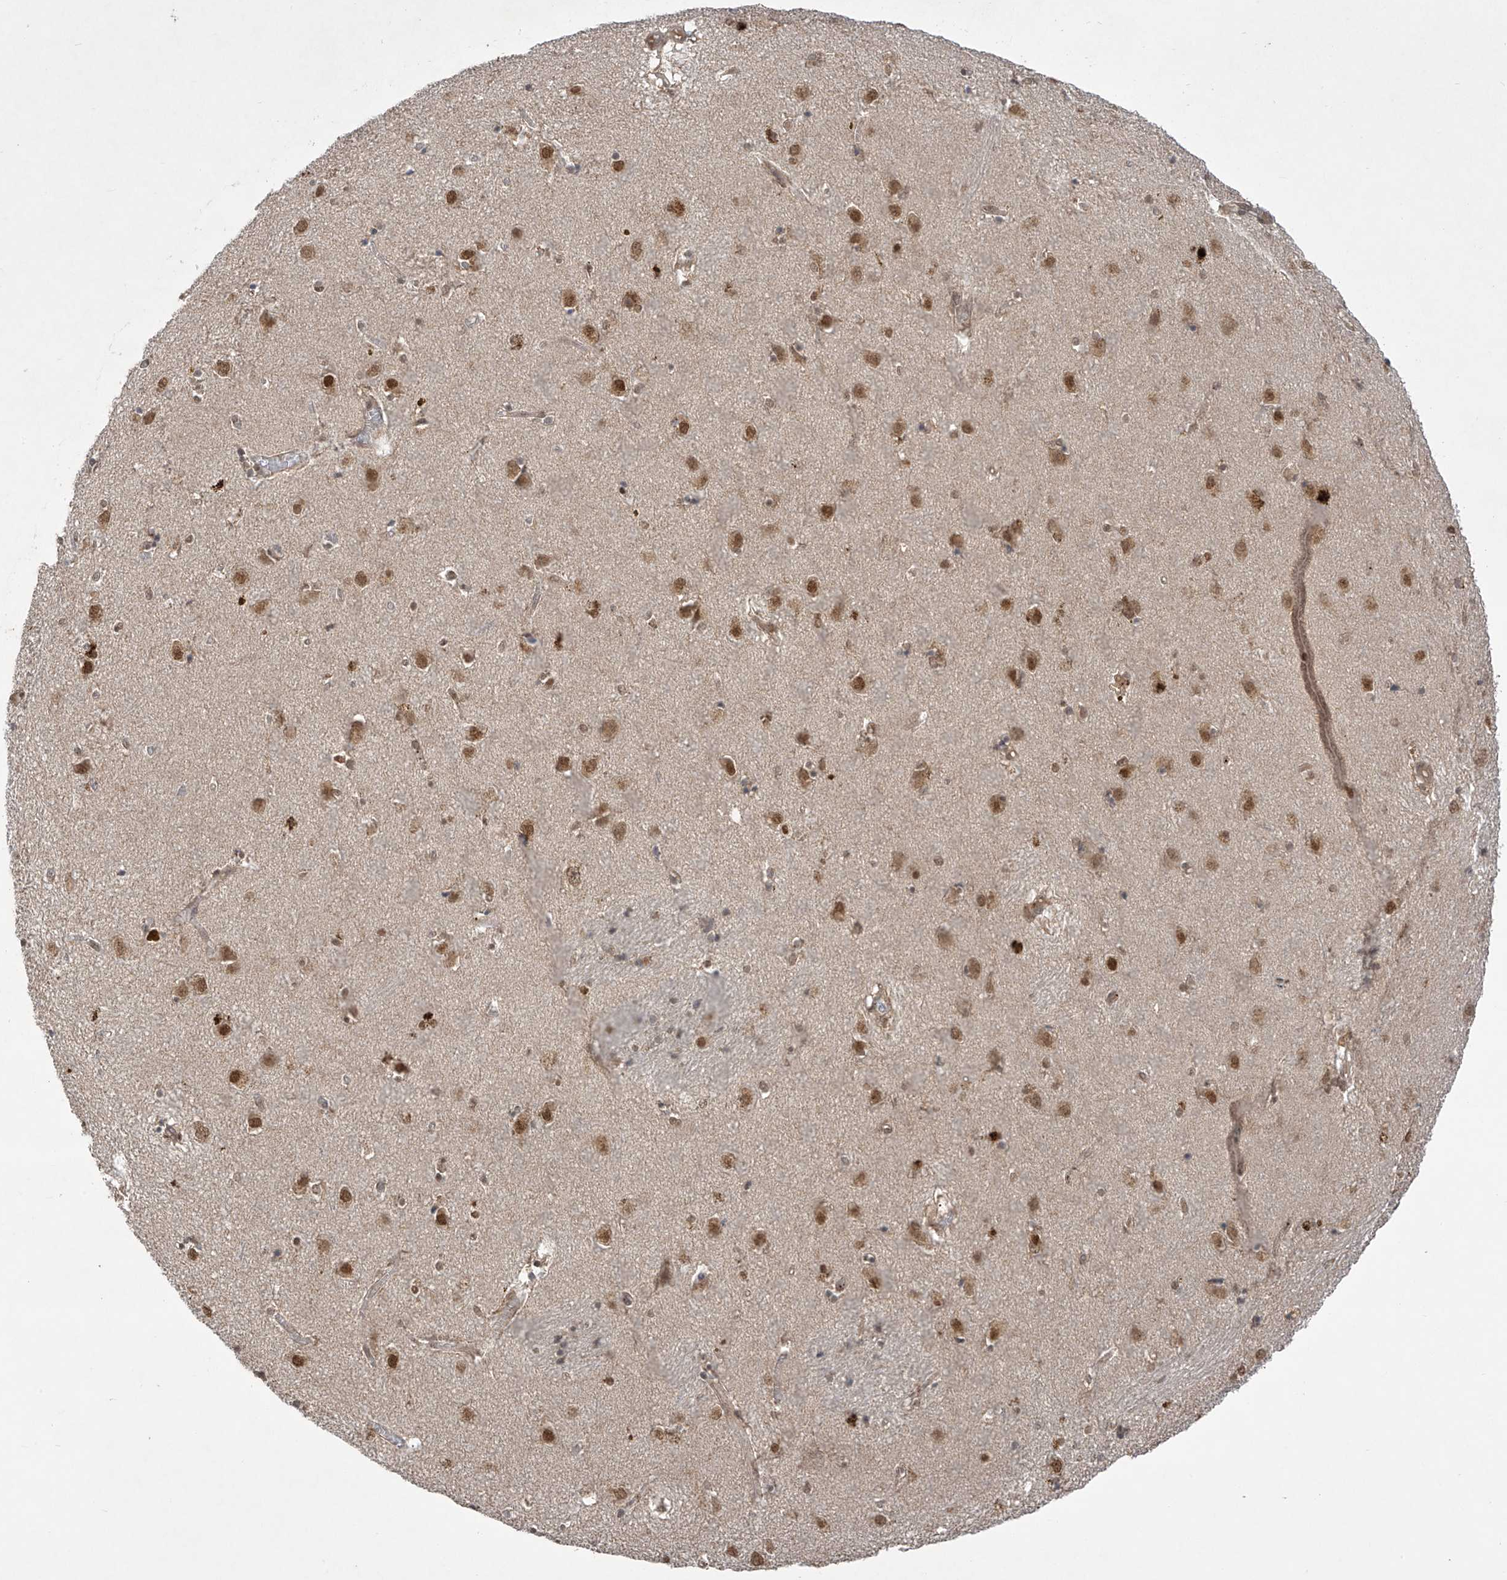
{"staining": {"intensity": "moderate", "quantity": "<25%", "location": "nuclear"}, "tissue": "caudate", "cell_type": "Glial cells", "image_type": "normal", "snomed": [{"axis": "morphology", "description": "Normal tissue, NOS"}, {"axis": "topography", "description": "Lateral ventricle wall"}], "caption": "Moderate nuclear staining is present in approximately <25% of glial cells in benign caudate.", "gene": "LCOR", "patient": {"sex": "male", "age": 70}}